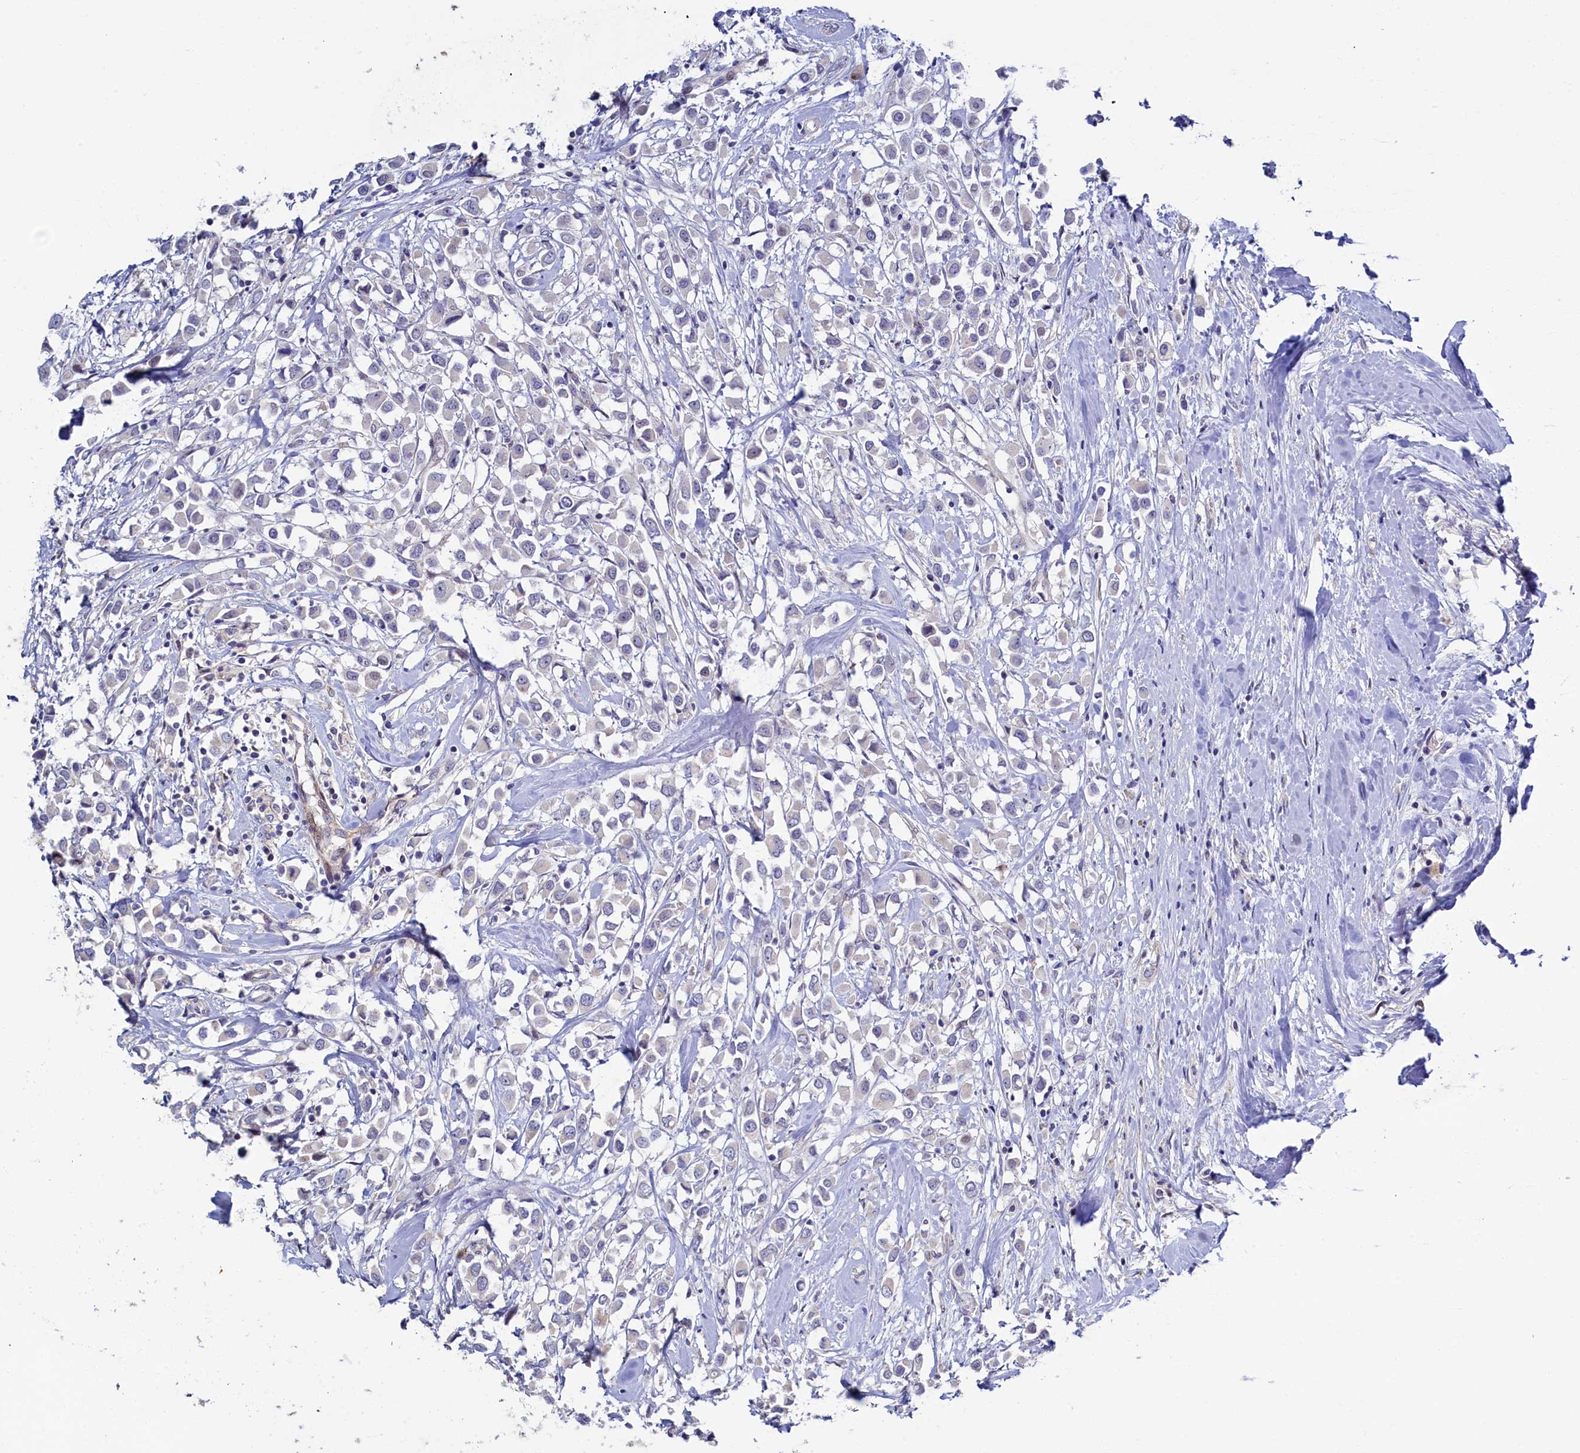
{"staining": {"intensity": "weak", "quantity": "25%-75%", "location": "cytoplasmic/membranous"}, "tissue": "breast cancer", "cell_type": "Tumor cells", "image_type": "cancer", "snomed": [{"axis": "morphology", "description": "Duct carcinoma"}, {"axis": "topography", "description": "Breast"}], "caption": "Immunohistochemical staining of human breast infiltrating ductal carcinoma shows weak cytoplasmic/membranous protein positivity in approximately 25%-75% of tumor cells.", "gene": "PIK3C3", "patient": {"sex": "female", "age": 87}}